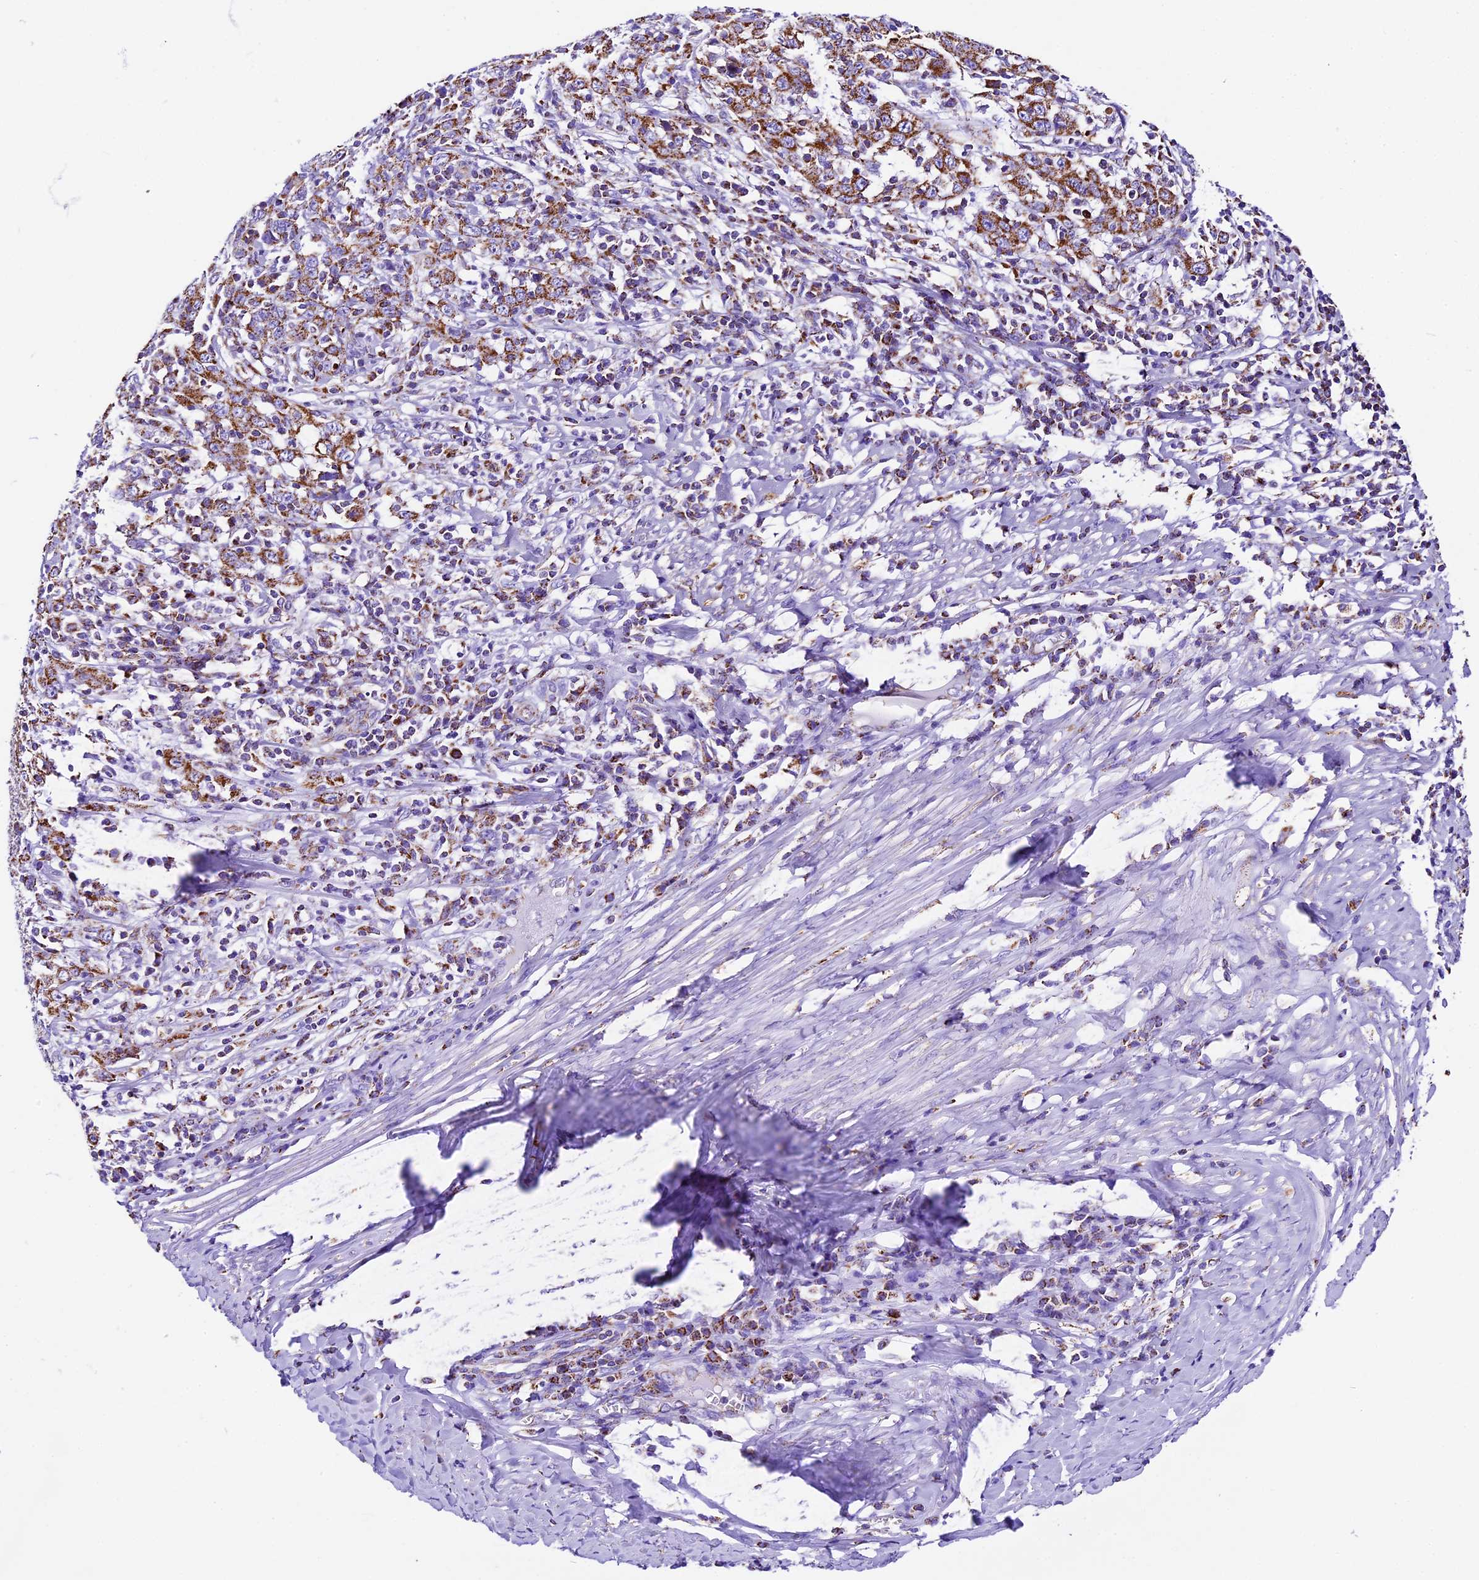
{"staining": {"intensity": "moderate", "quantity": ">75%", "location": "cytoplasmic/membranous"}, "tissue": "cervical cancer", "cell_type": "Tumor cells", "image_type": "cancer", "snomed": [{"axis": "morphology", "description": "Squamous cell carcinoma, NOS"}, {"axis": "topography", "description": "Cervix"}], "caption": "An immunohistochemistry (IHC) image of neoplastic tissue is shown. Protein staining in brown highlights moderate cytoplasmic/membranous positivity in cervical cancer within tumor cells.", "gene": "DCAF5", "patient": {"sex": "female", "age": 46}}